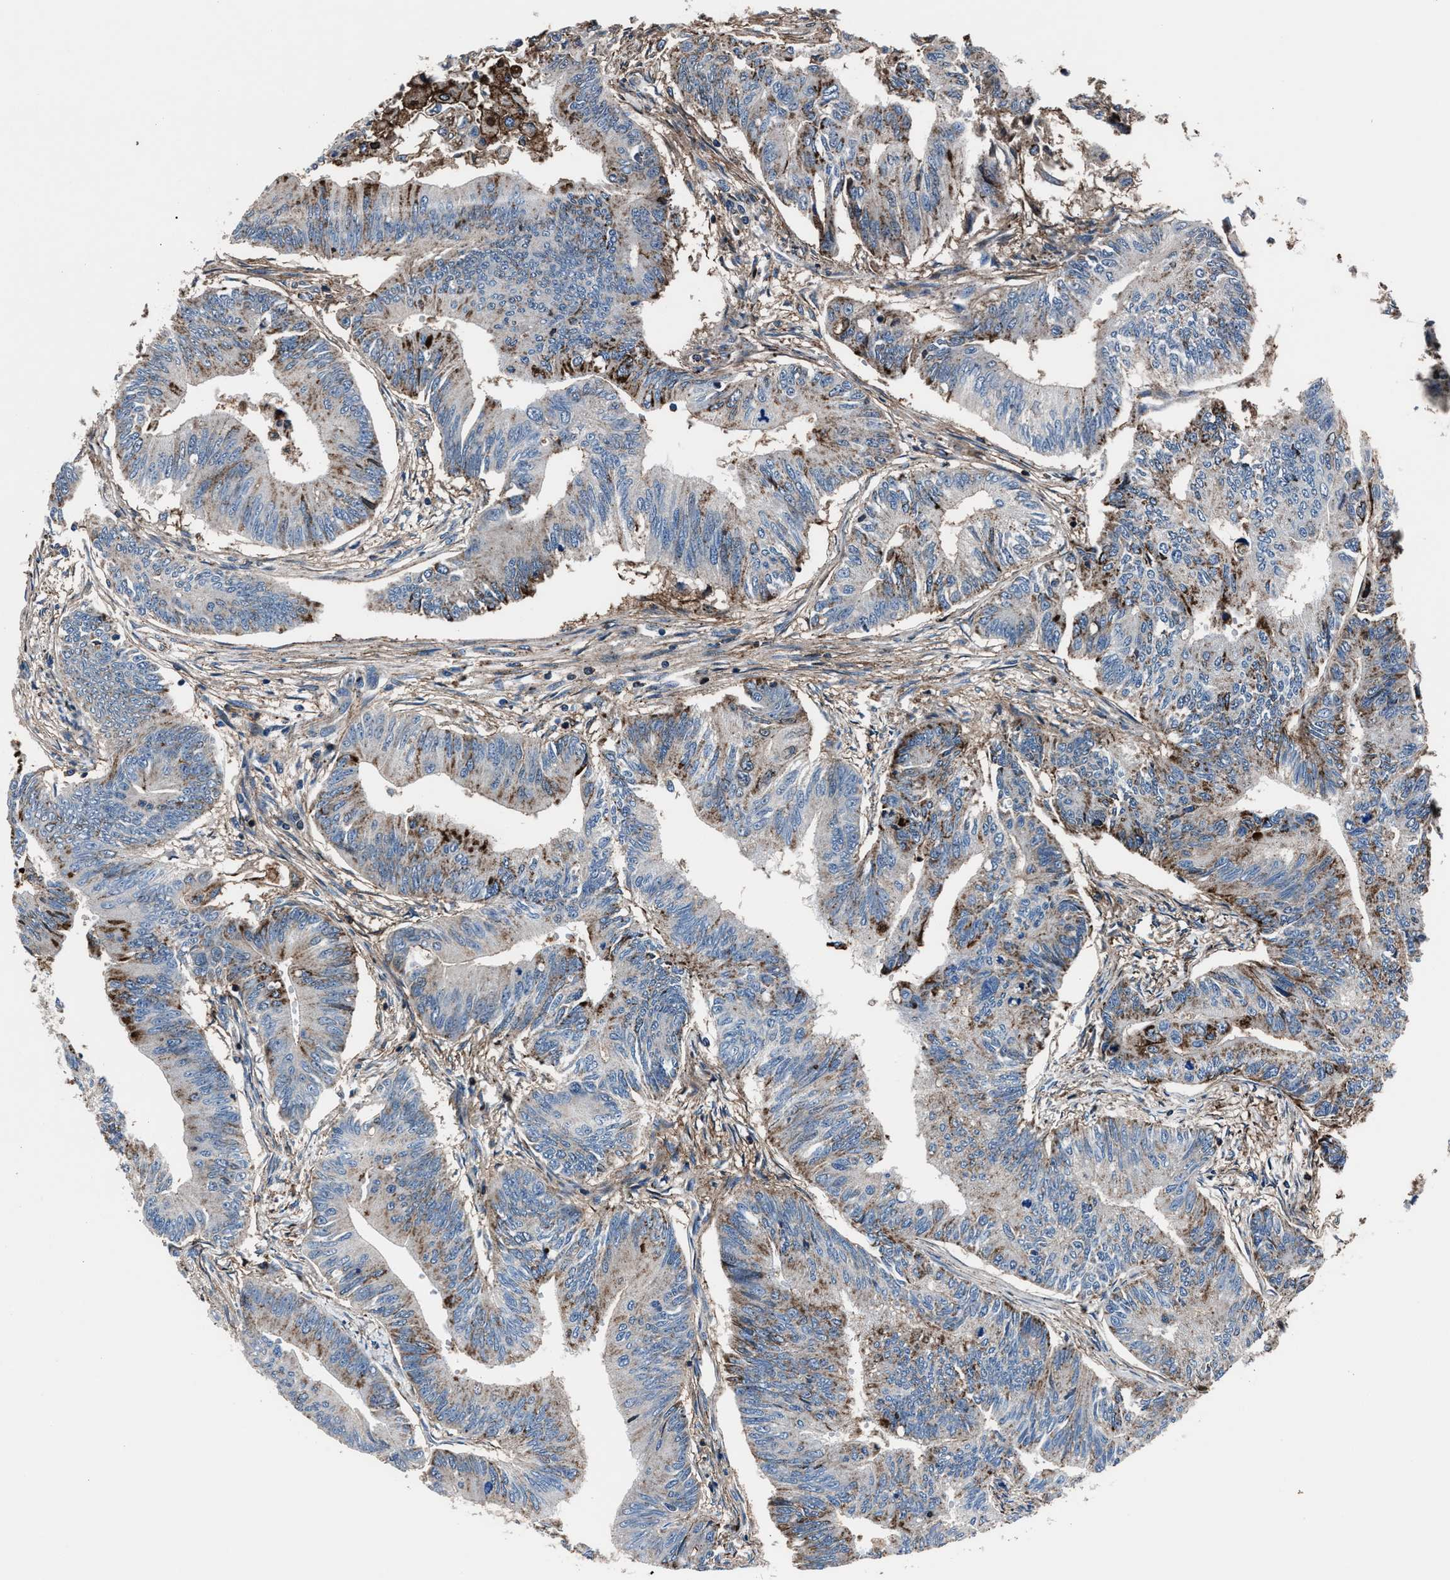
{"staining": {"intensity": "strong", "quantity": "<25%", "location": "cytoplasmic/membranous"}, "tissue": "colorectal cancer", "cell_type": "Tumor cells", "image_type": "cancer", "snomed": [{"axis": "morphology", "description": "Adenoma, NOS"}, {"axis": "morphology", "description": "Adenocarcinoma, NOS"}, {"axis": "topography", "description": "Colon"}], "caption": "Colorectal adenocarcinoma stained with a brown dye exhibits strong cytoplasmic/membranous positive staining in approximately <25% of tumor cells.", "gene": "MFSD11", "patient": {"sex": "male", "age": 79}}